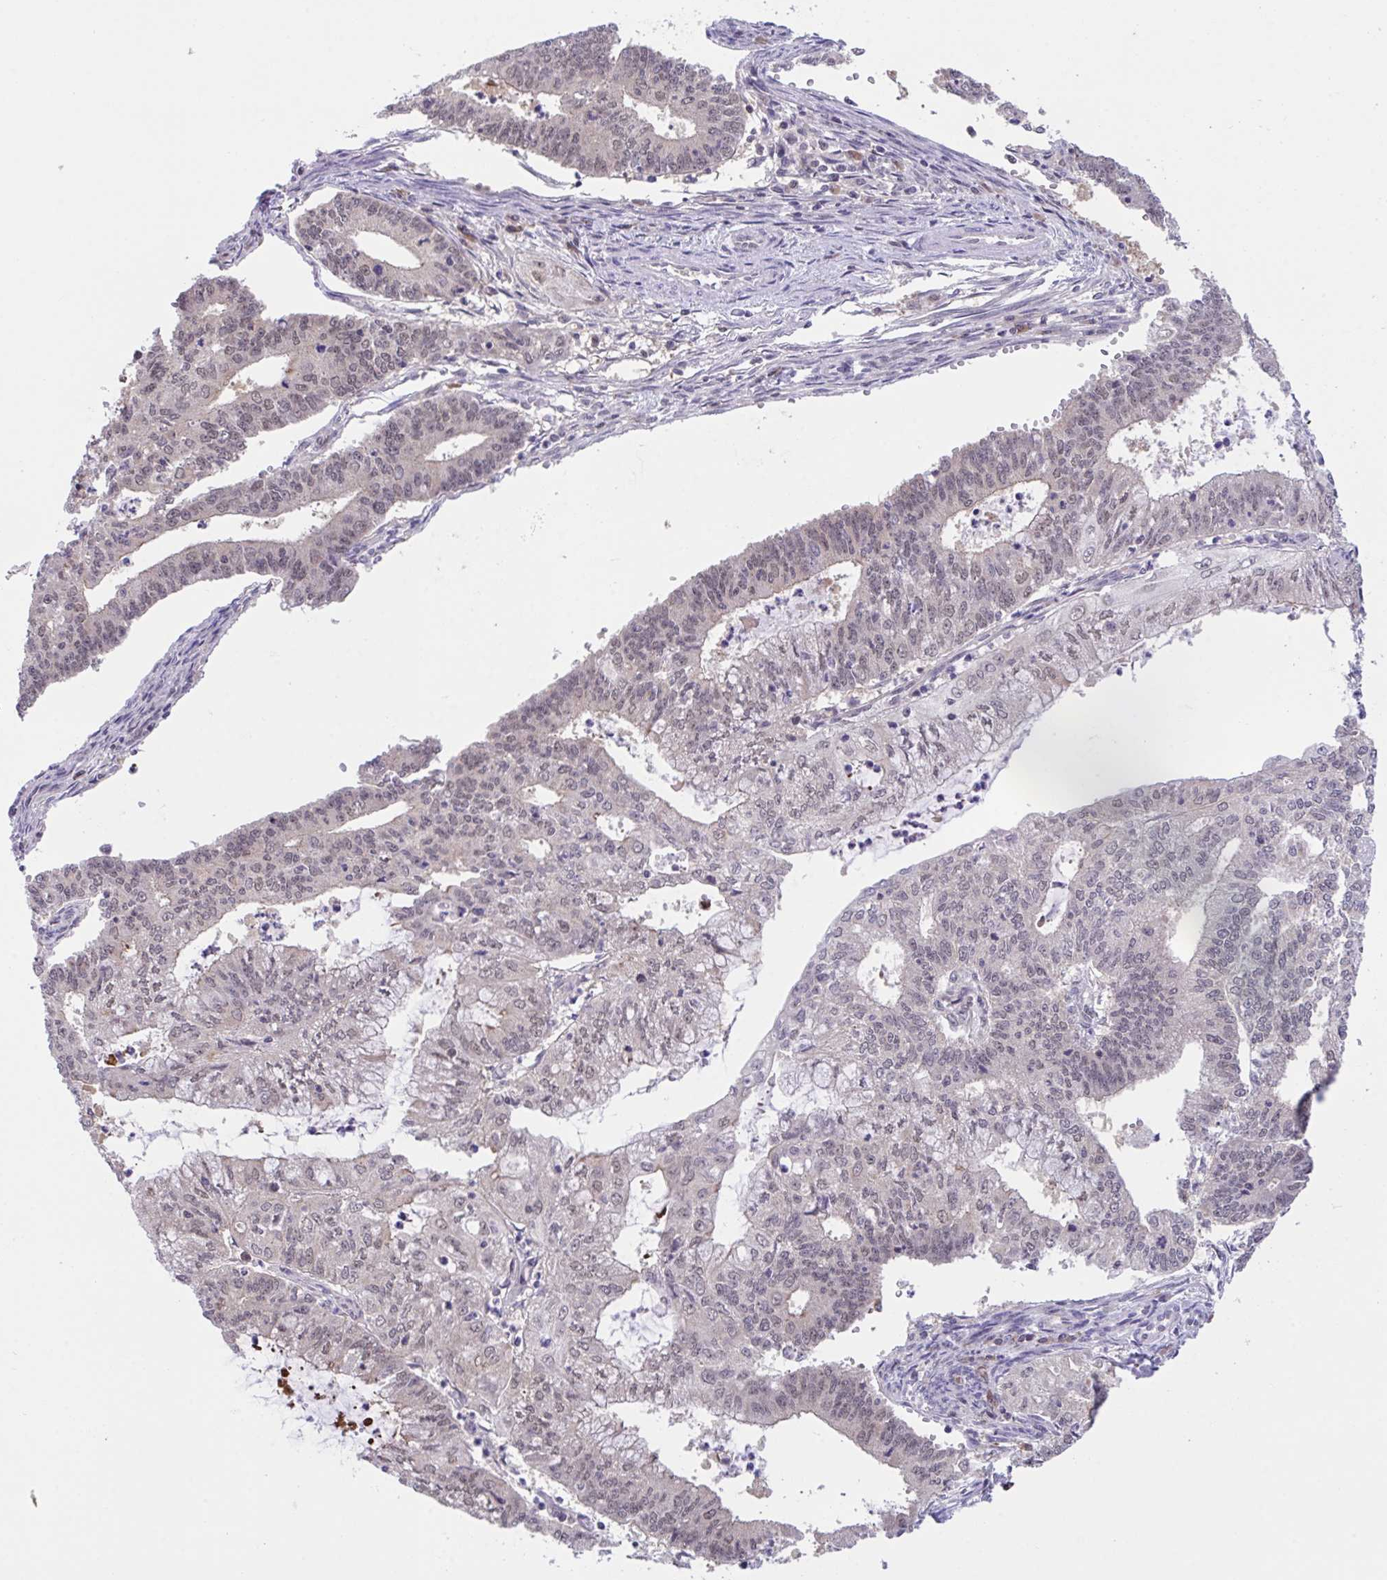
{"staining": {"intensity": "weak", "quantity": "25%-75%", "location": "nuclear"}, "tissue": "endometrial cancer", "cell_type": "Tumor cells", "image_type": "cancer", "snomed": [{"axis": "morphology", "description": "Adenocarcinoma, NOS"}, {"axis": "topography", "description": "Endometrium"}], "caption": "Immunohistochemical staining of human endometrial adenocarcinoma exhibits low levels of weak nuclear expression in about 25%-75% of tumor cells. Nuclei are stained in blue.", "gene": "ZNF444", "patient": {"sex": "female", "age": 61}}